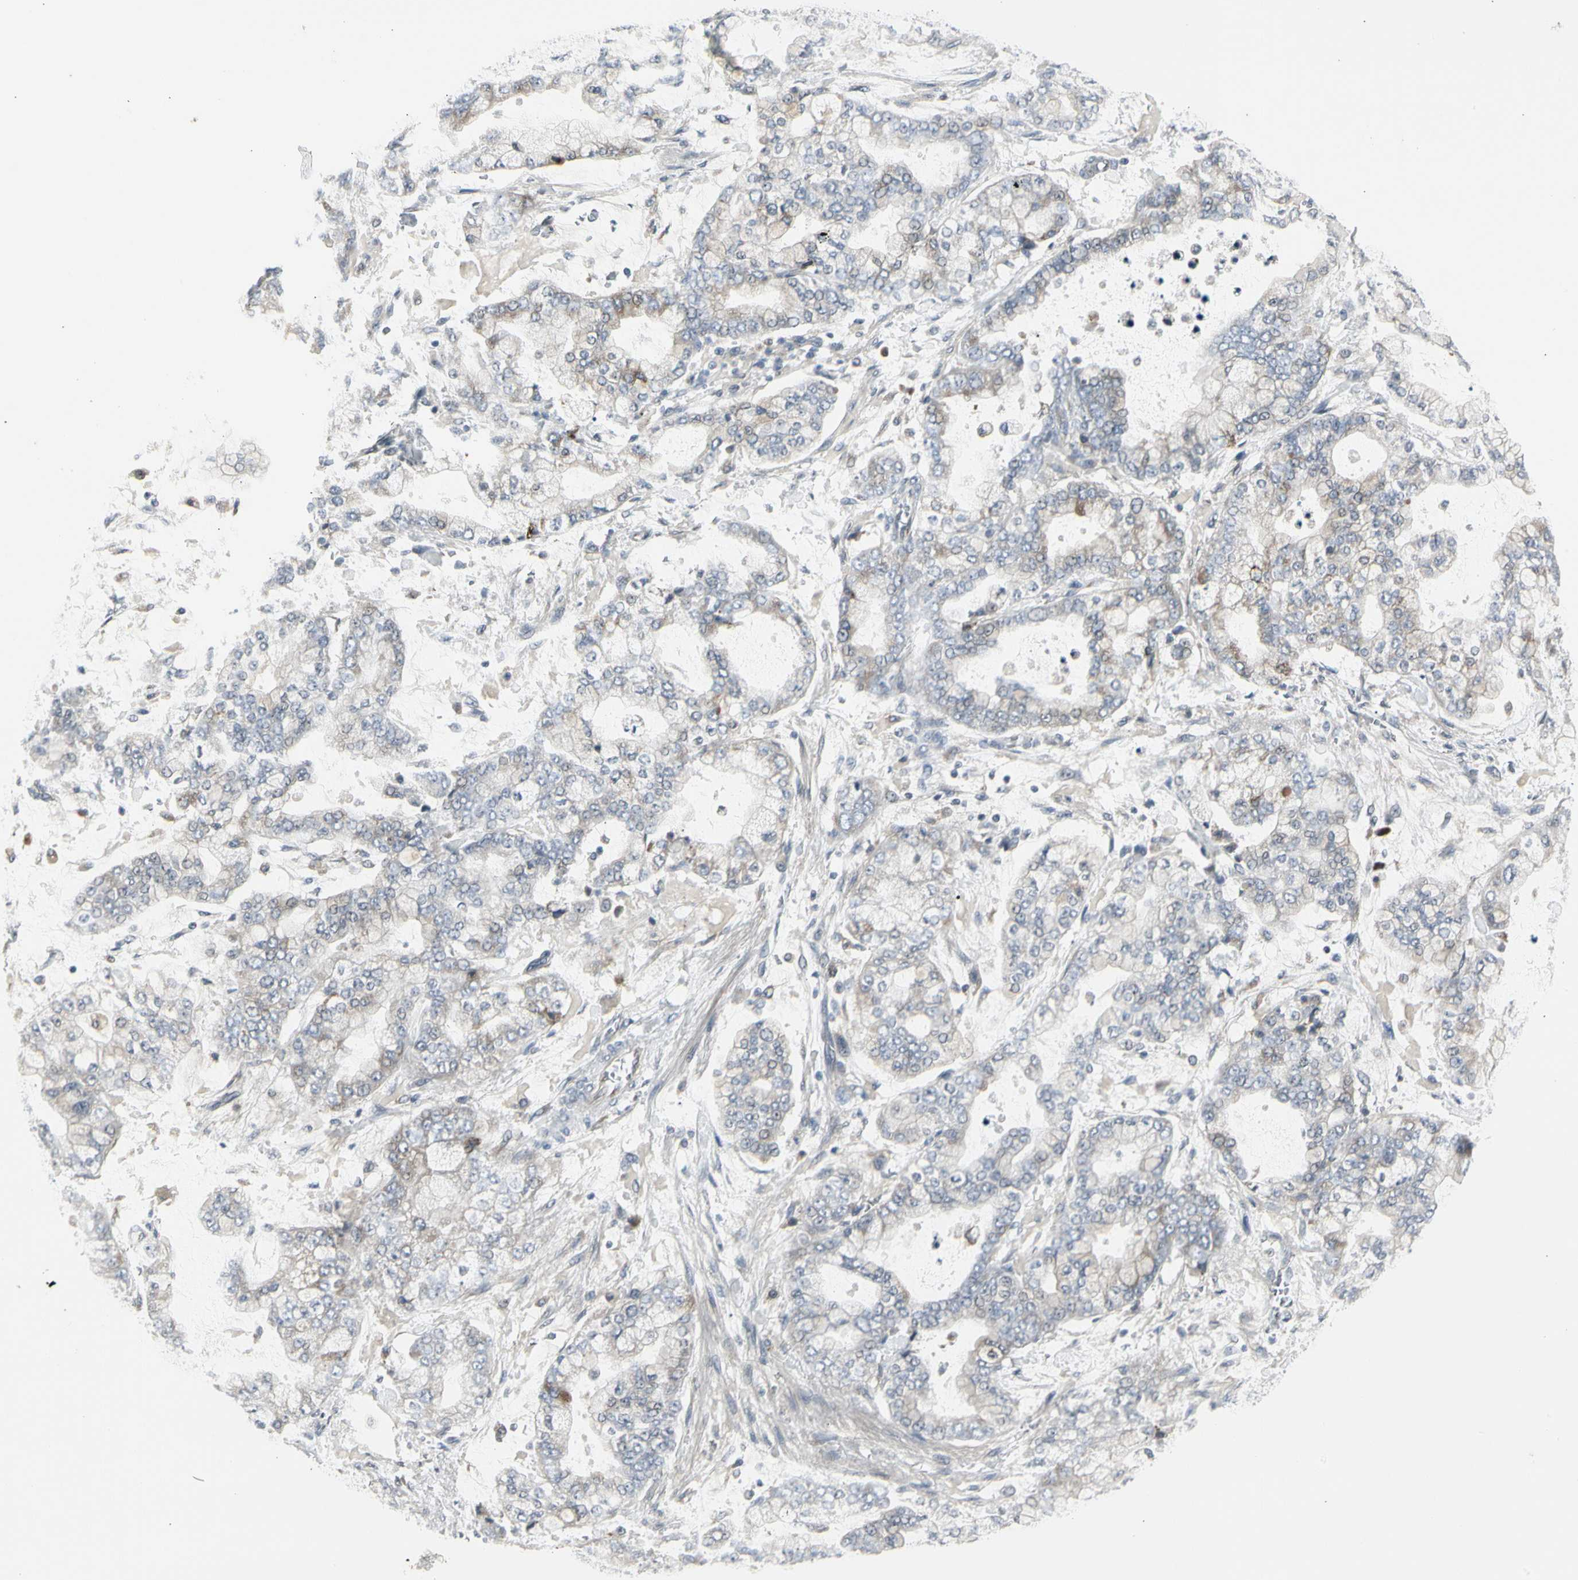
{"staining": {"intensity": "weak", "quantity": "25%-75%", "location": "cytoplasmic/membranous"}, "tissue": "stomach cancer", "cell_type": "Tumor cells", "image_type": "cancer", "snomed": [{"axis": "morphology", "description": "Normal tissue, NOS"}, {"axis": "morphology", "description": "Adenocarcinoma, NOS"}, {"axis": "topography", "description": "Stomach, upper"}, {"axis": "topography", "description": "Stomach"}], "caption": "Tumor cells show weak cytoplasmic/membranous staining in about 25%-75% of cells in stomach cancer (adenocarcinoma). The protein is shown in brown color, while the nuclei are stained blue.", "gene": "GRN", "patient": {"sex": "male", "age": 76}}